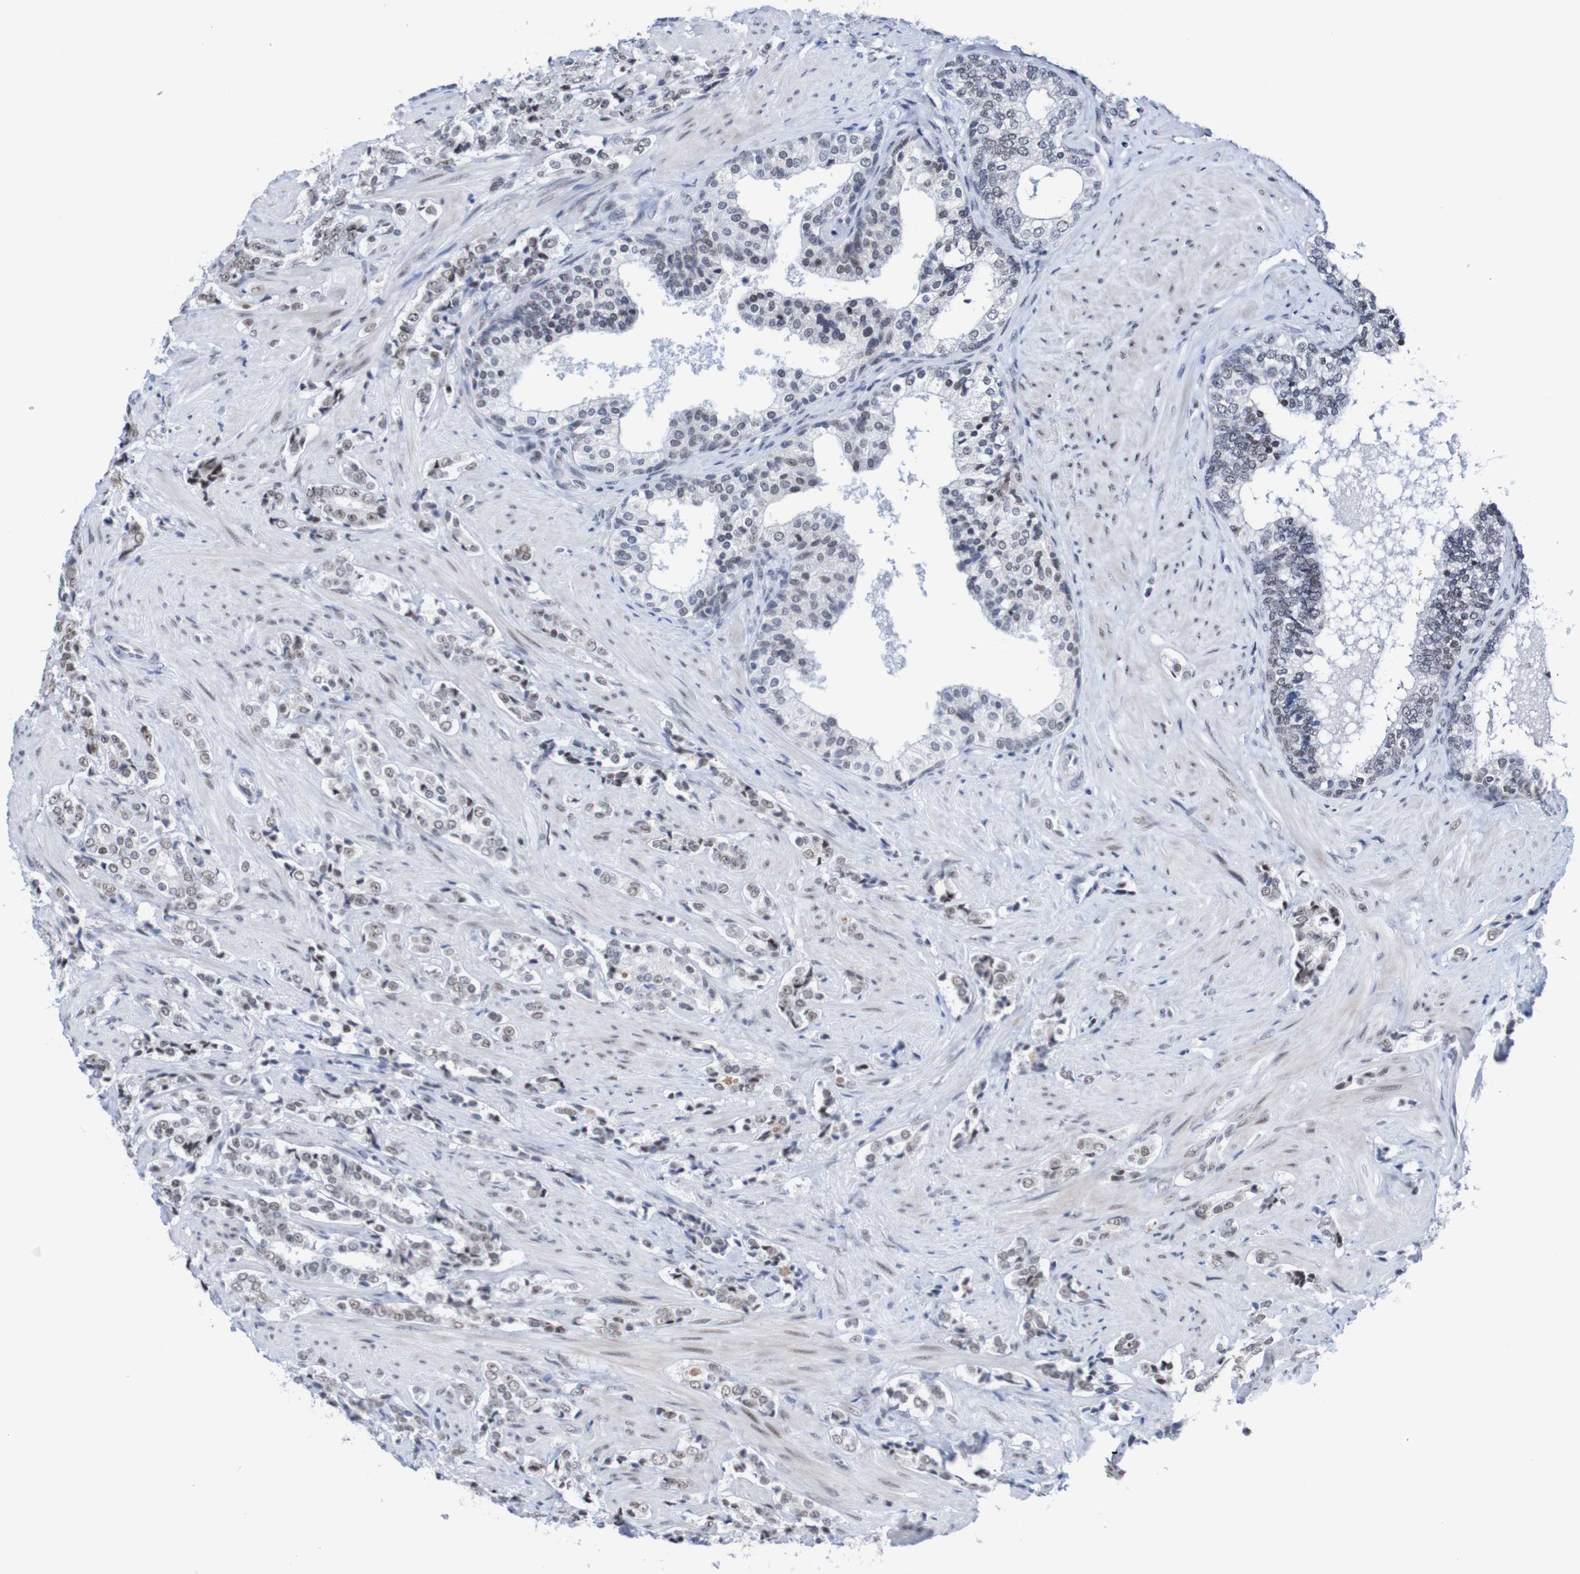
{"staining": {"intensity": "weak", "quantity": "<25%", "location": "nuclear"}, "tissue": "prostate cancer", "cell_type": "Tumor cells", "image_type": "cancer", "snomed": [{"axis": "morphology", "description": "Adenocarcinoma, Low grade"}, {"axis": "topography", "description": "Prostate"}], "caption": "This is a micrograph of IHC staining of prostate cancer, which shows no positivity in tumor cells. (Brightfield microscopy of DAB immunohistochemistry at high magnification).", "gene": "CDC5L", "patient": {"sex": "male", "age": 60}}